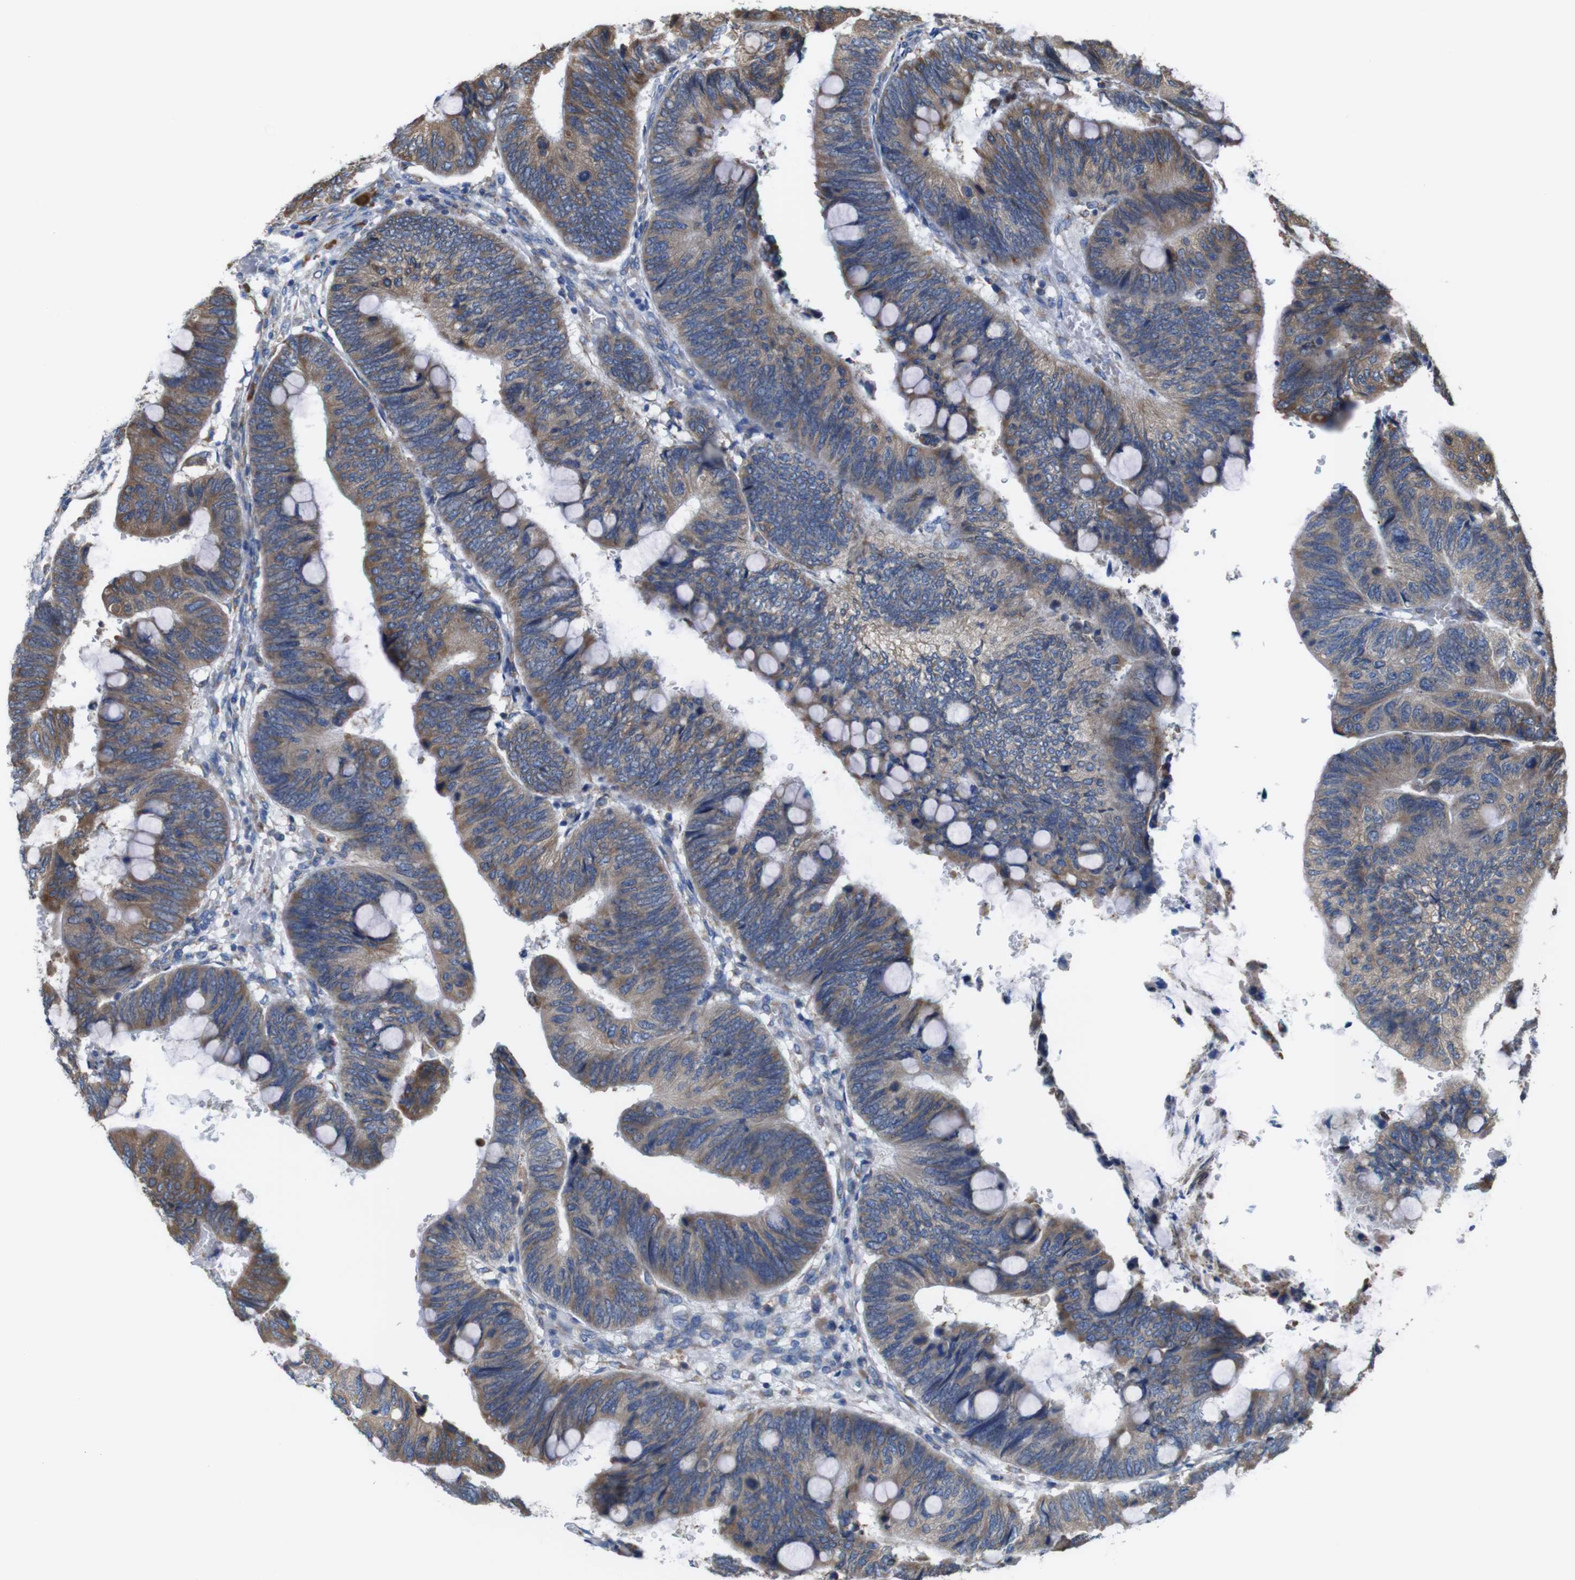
{"staining": {"intensity": "moderate", "quantity": ">75%", "location": "cytoplasmic/membranous"}, "tissue": "colorectal cancer", "cell_type": "Tumor cells", "image_type": "cancer", "snomed": [{"axis": "morphology", "description": "Normal tissue, NOS"}, {"axis": "morphology", "description": "Adenocarcinoma, NOS"}, {"axis": "topography", "description": "Rectum"}, {"axis": "topography", "description": "Peripheral nerve tissue"}], "caption": "Immunohistochemical staining of adenocarcinoma (colorectal) exhibits moderate cytoplasmic/membranous protein expression in about >75% of tumor cells.", "gene": "UGGT1", "patient": {"sex": "male", "age": 92}}